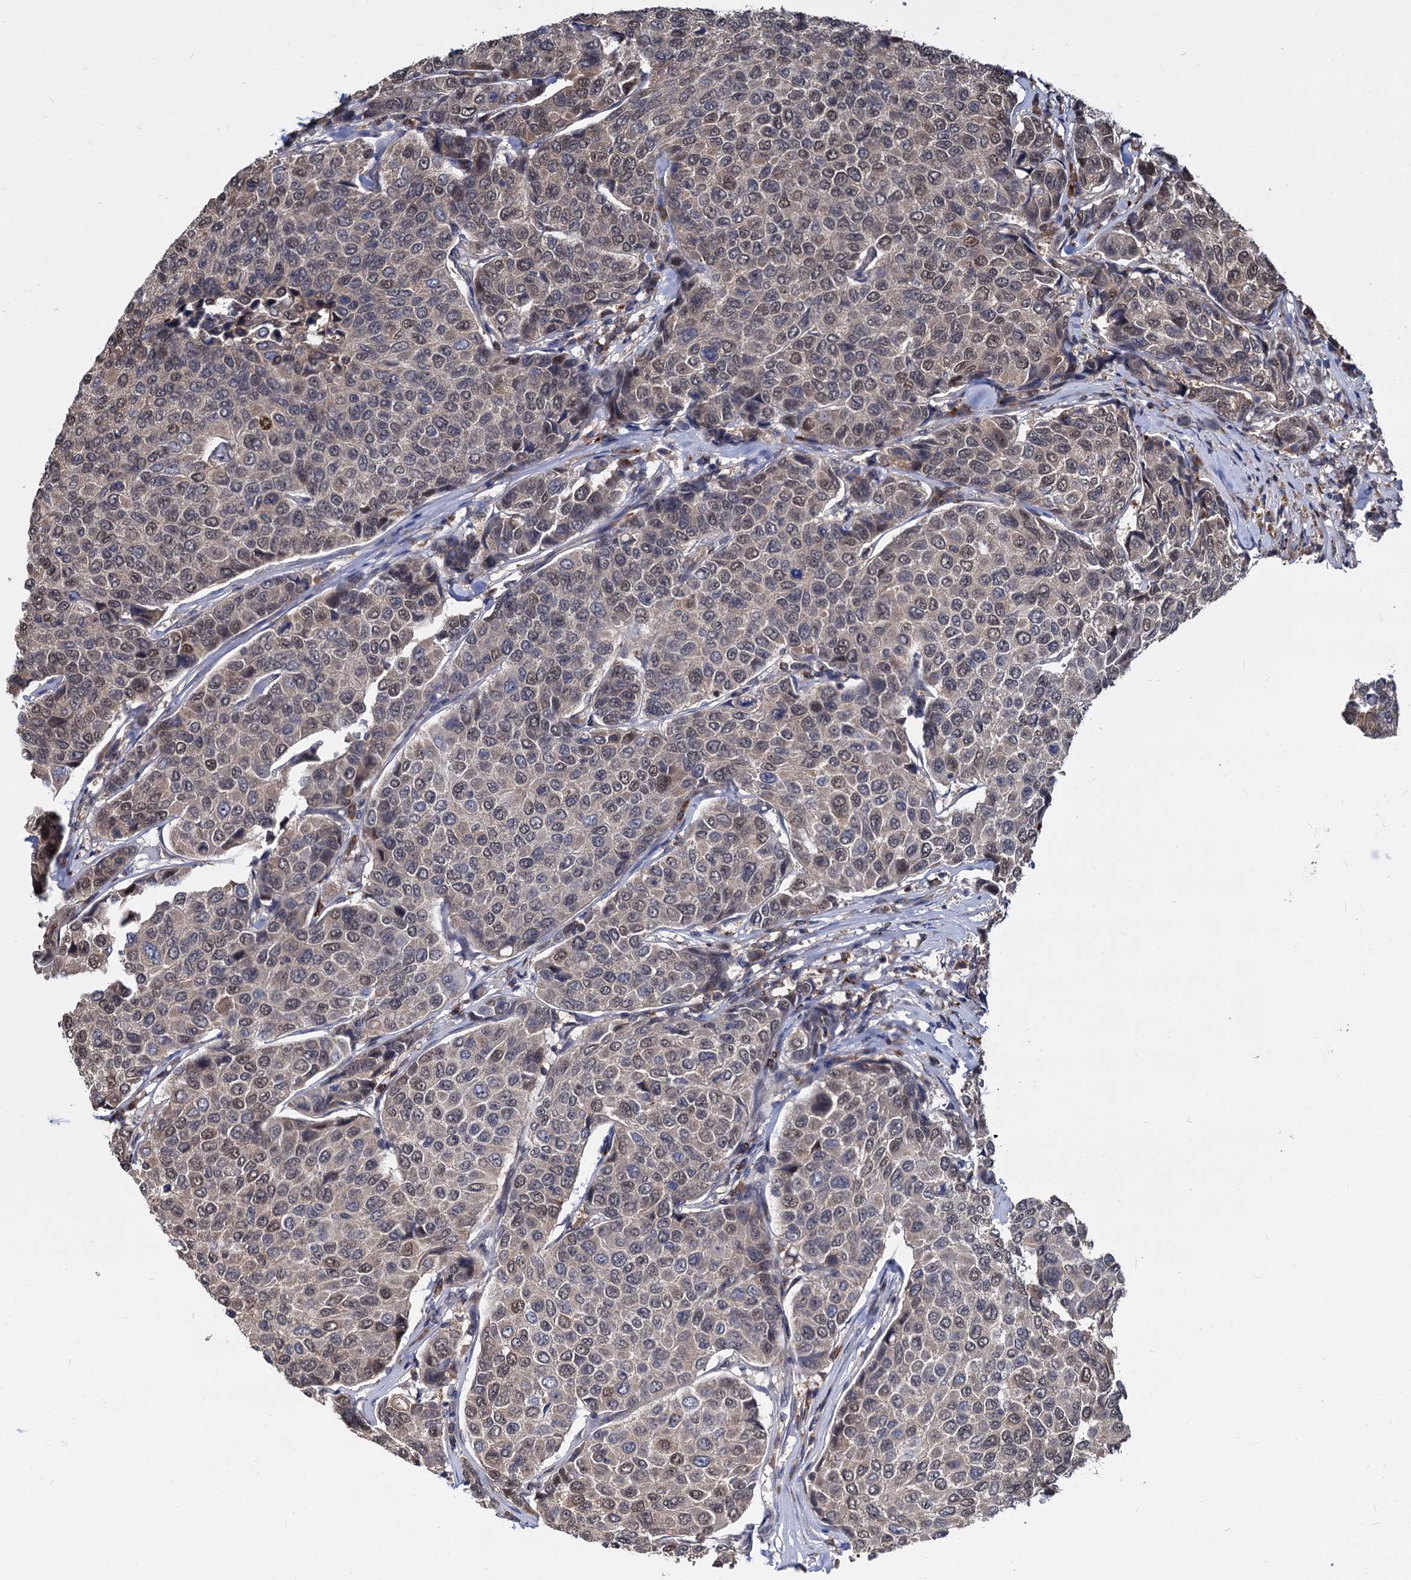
{"staining": {"intensity": "weak", "quantity": ">75%", "location": "nuclear"}, "tissue": "breast cancer", "cell_type": "Tumor cells", "image_type": "cancer", "snomed": [{"axis": "morphology", "description": "Duct carcinoma"}, {"axis": "topography", "description": "Breast"}], "caption": "Breast cancer (intraductal carcinoma) was stained to show a protein in brown. There is low levels of weak nuclear positivity in about >75% of tumor cells.", "gene": "PSMD4", "patient": {"sex": "female", "age": 55}}